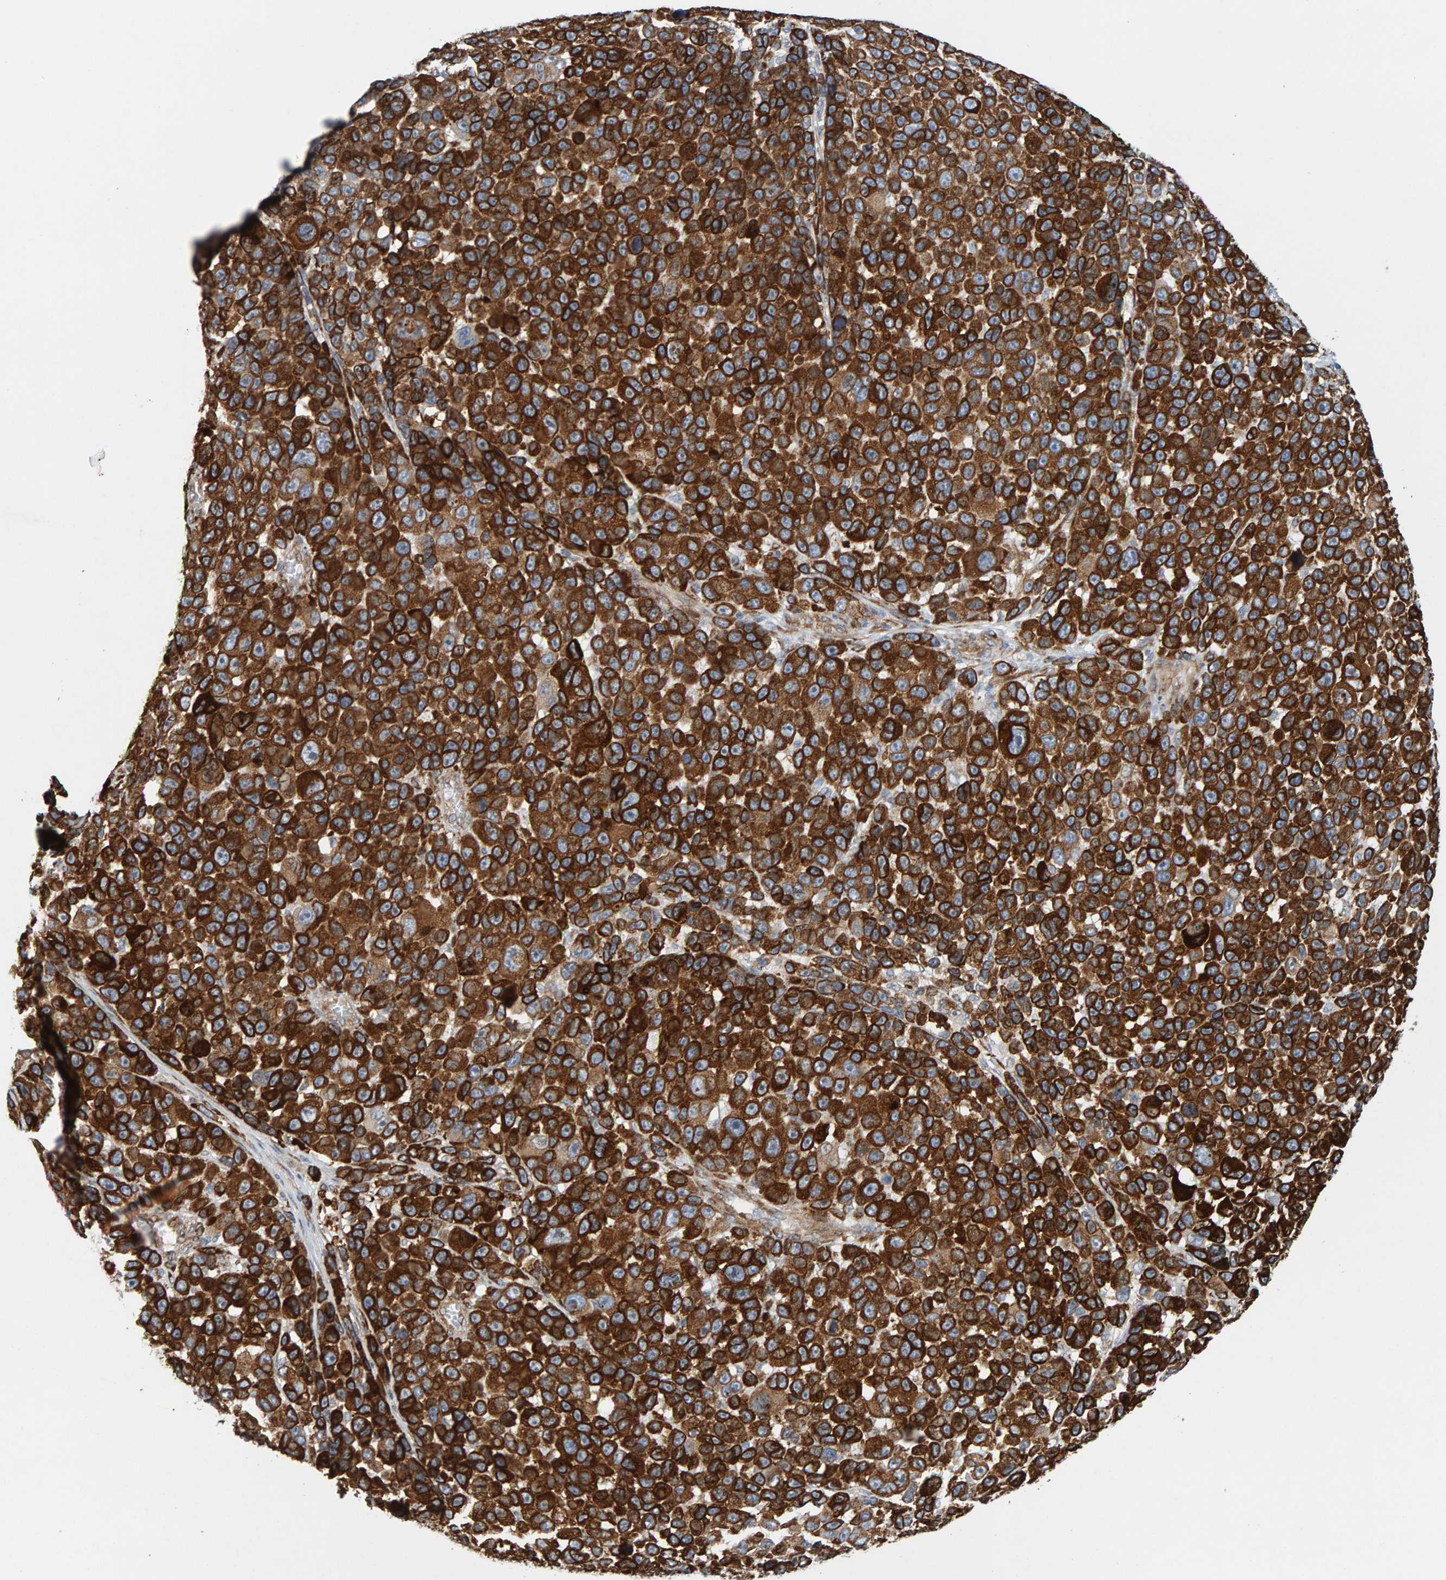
{"staining": {"intensity": "strong", "quantity": ">75%", "location": "cytoplasmic/membranous"}, "tissue": "melanoma", "cell_type": "Tumor cells", "image_type": "cancer", "snomed": [{"axis": "morphology", "description": "Malignant melanoma, NOS"}, {"axis": "topography", "description": "Skin"}], "caption": "A micrograph of human melanoma stained for a protein reveals strong cytoplasmic/membranous brown staining in tumor cells.", "gene": "MMP16", "patient": {"sex": "male", "age": 53}}